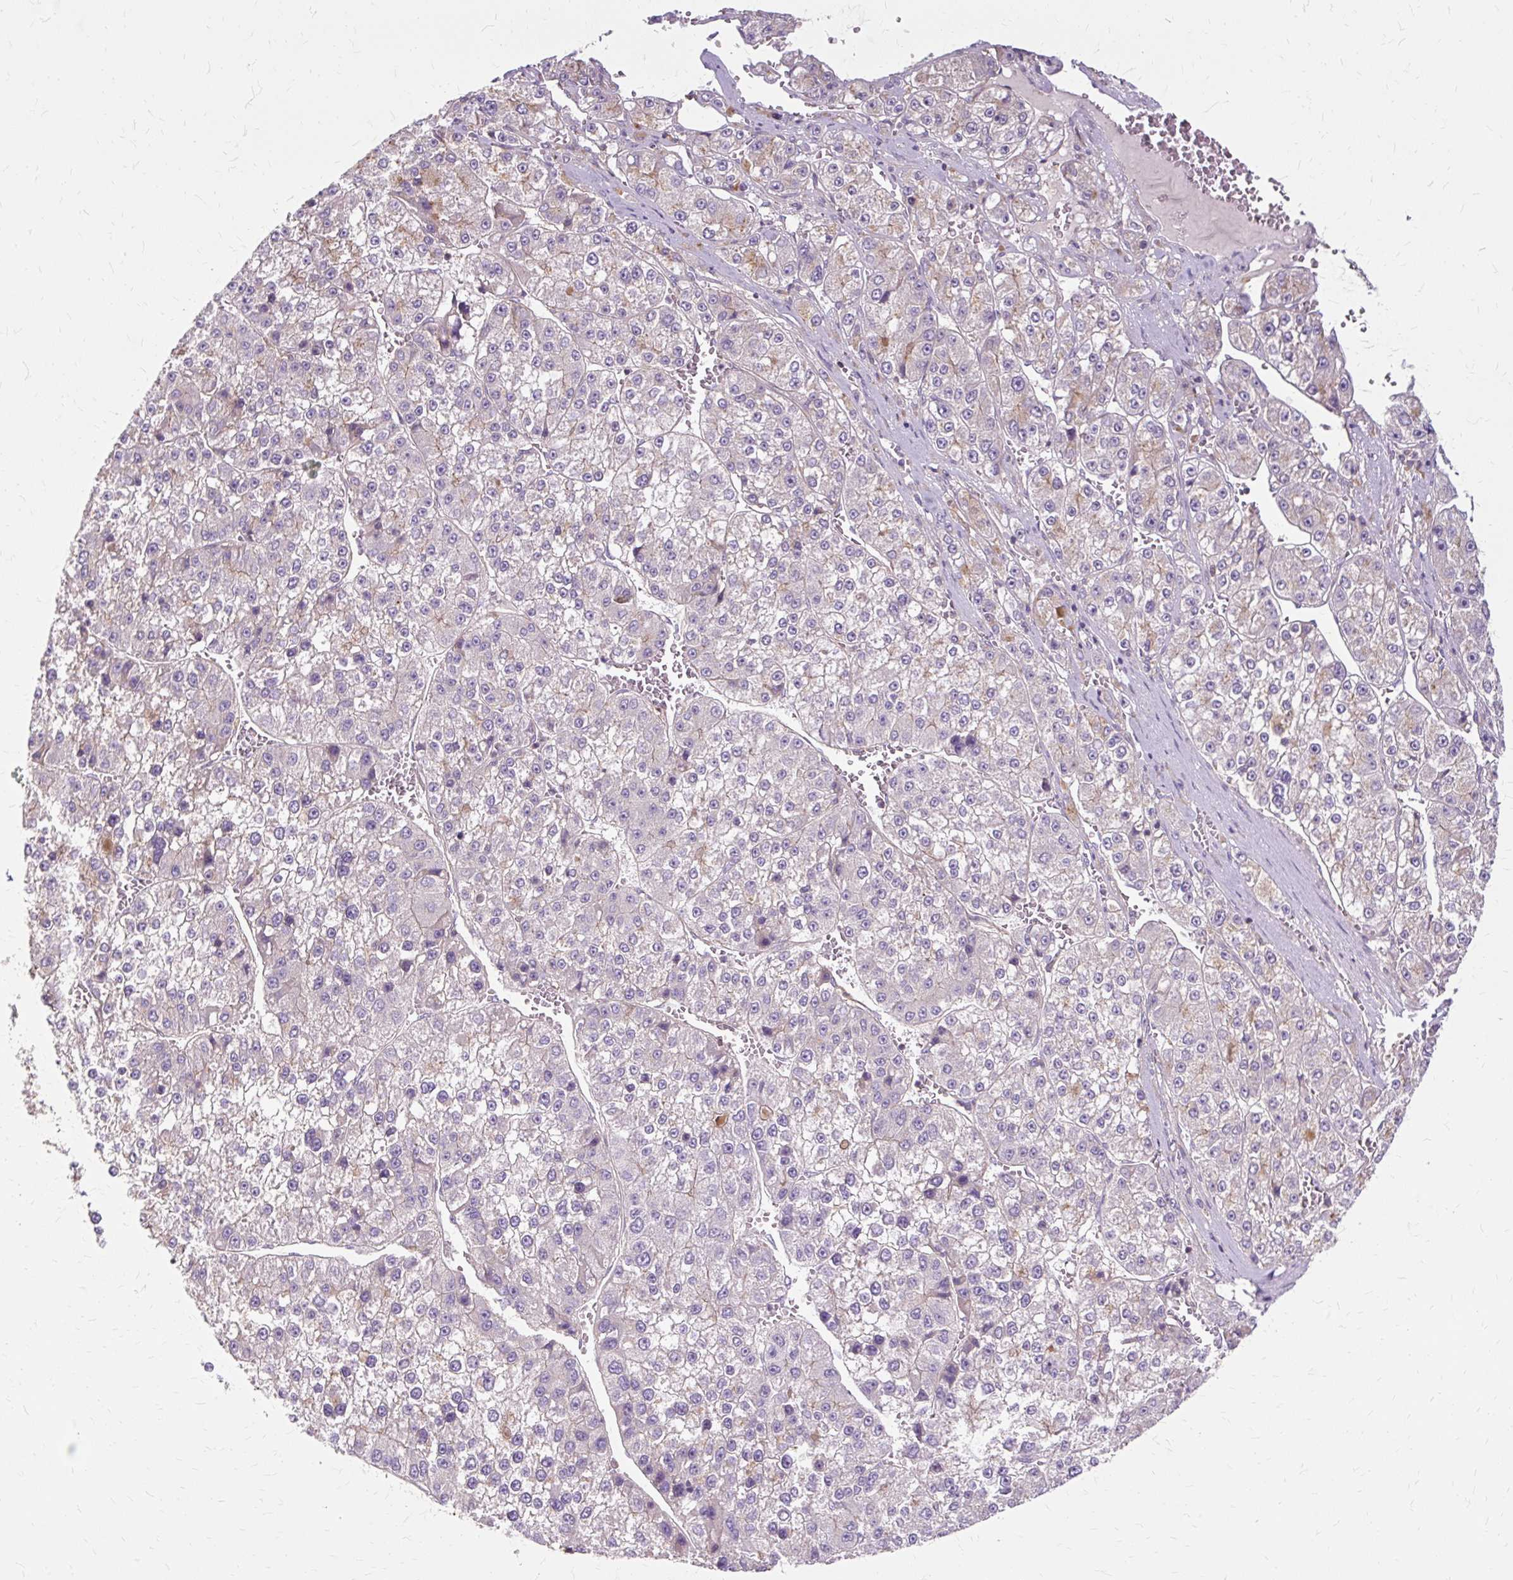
{"staining": {"intensity": "negative", "quantity": "none", "location": "none"}, "tissue": "liver cancer", "cell_type": "Tumor cells", "image_type": "cancer", "snomed": [{"axis": "morphology", "description": "Carcinoma, Hepatocellular, NOS"}, {"axis": "topography", "description": "Liver"}], "caption": "Immunohistochemistry image of hepatocellular carcinoma (liver) stained for a protein (brown), which reveals no positivity in tumor cells.", "gene": "TSPAN8", "patient": {"sex": "female", "age": 73}}